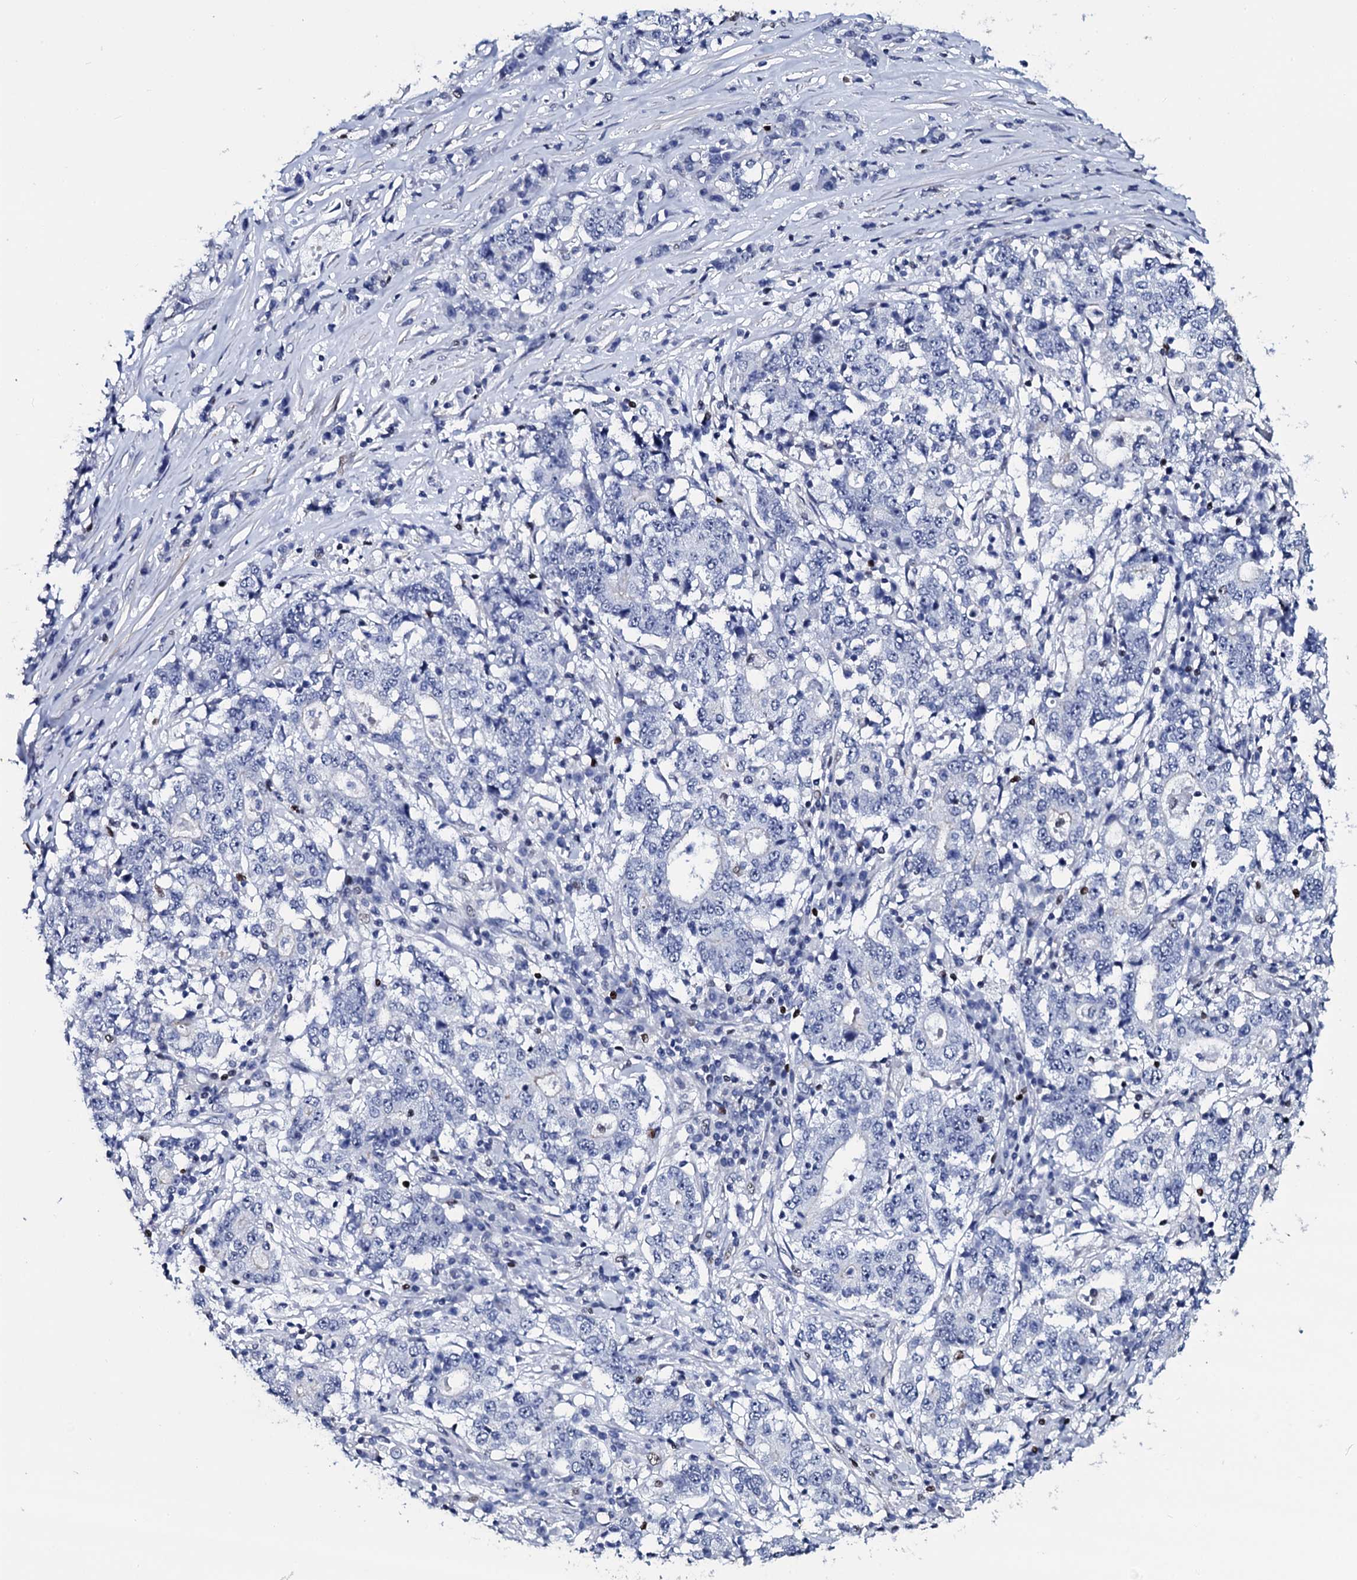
{"staining": {"intensity": "negative", "quantity": "none", "location": "none"}, "tissue": "stomach cancer", "cell_type": "Tumor cells", "image_type": "cancer", "snomed": [{"axis": "morphology", "description": "Adenocarcinoma, NOS"}, {"axis": "topography", "description": "Stomach"}], "caption": "IHC of adenocarcinoma (stomach) displays no positivity in tumor cells.", "gene": "NPM2", "patient": {"sex": "male", "age": 59}}